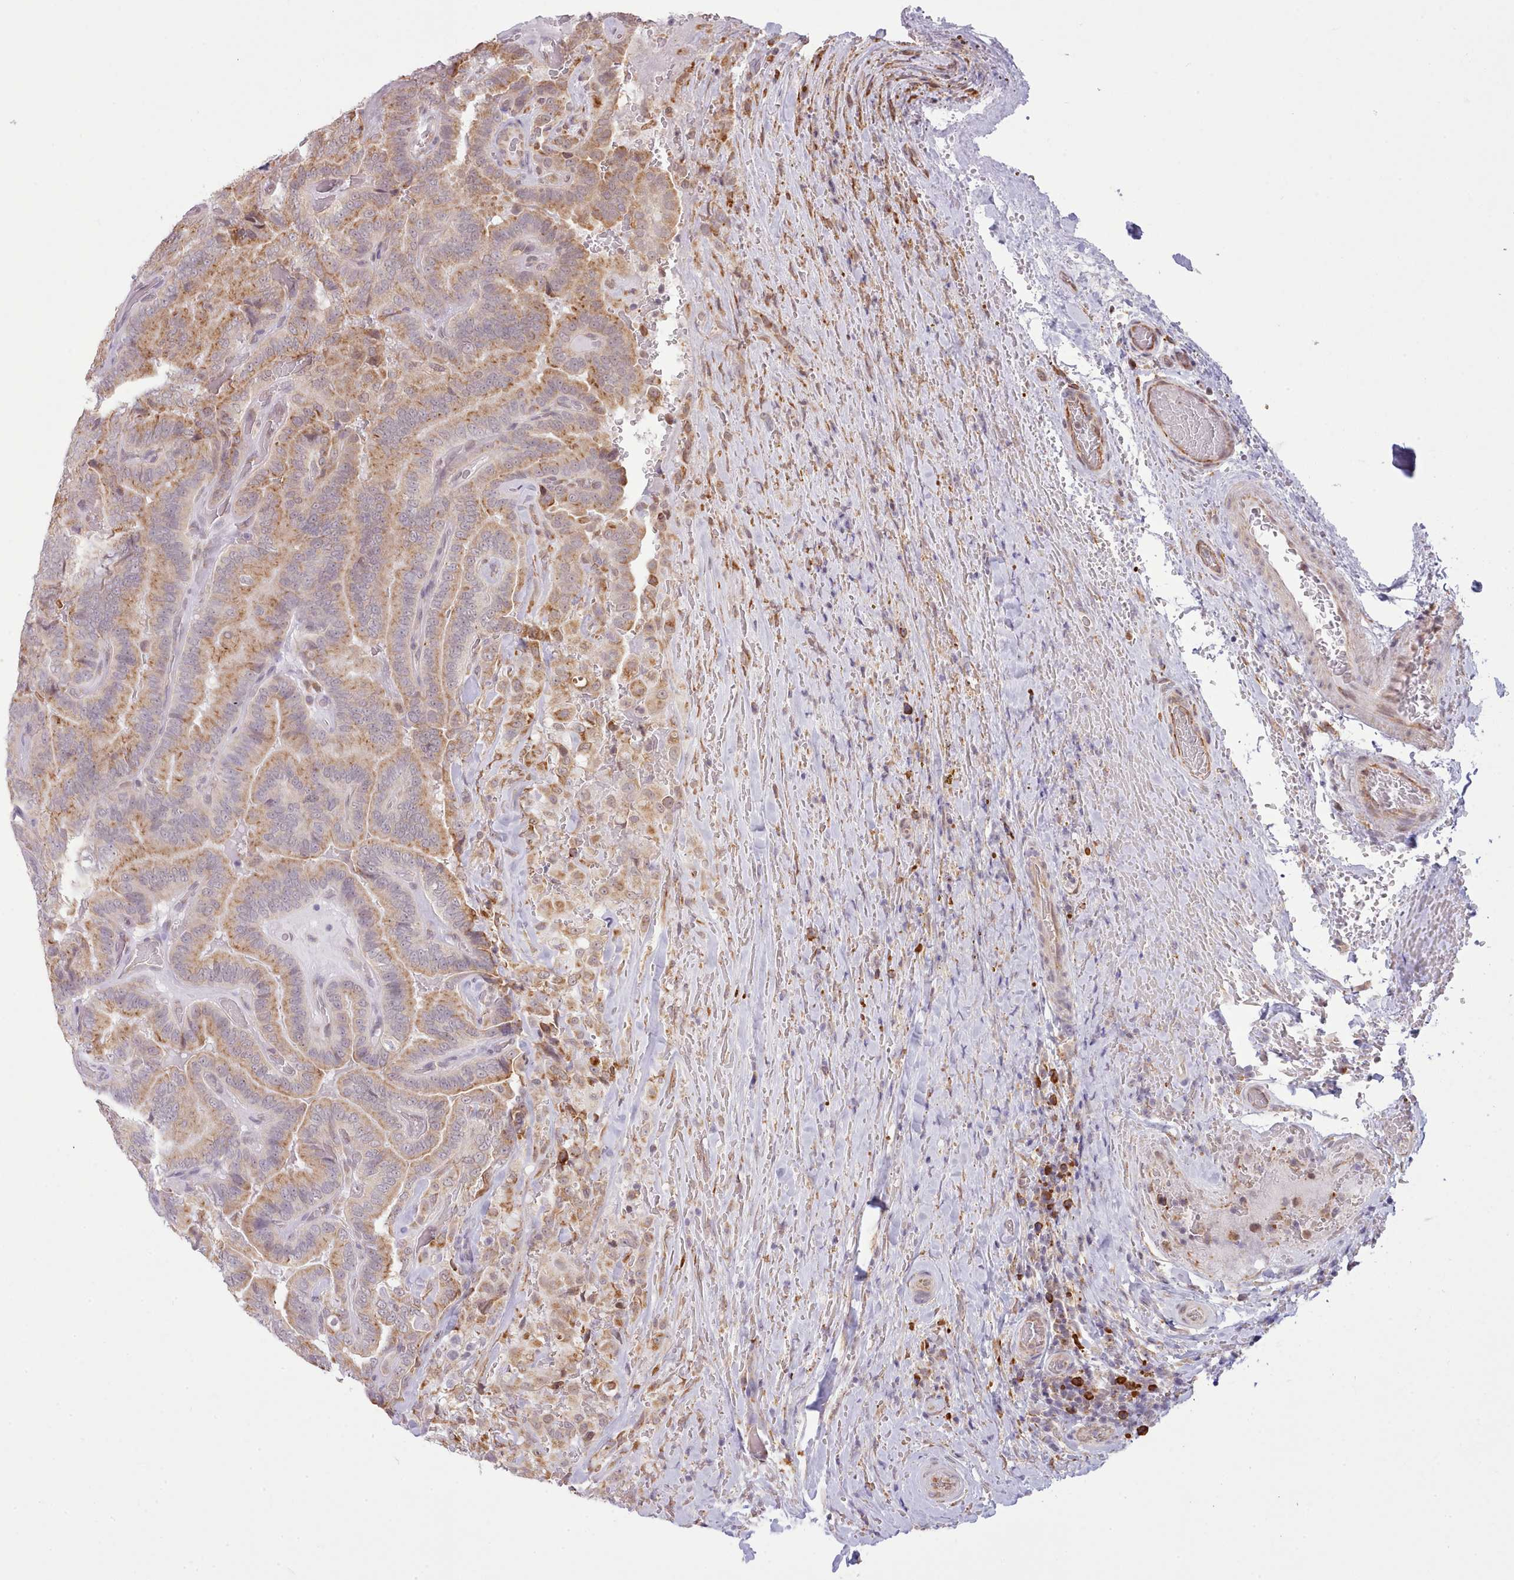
{"staining": {"intensity": "moderate", "quantity": "25%-75%", "location": "cytoplasmic/membranous"}, "tissue": "thyroid cancer", "cell_type": "Tumor cells", "image_type": "cancer", "snomed": [{"axis": "morphology", "description": "Papillary adenocarcinoma, NOS"}, {"axis": "topography", "description": "Thyroid gland"}], "caption": "Thyroid cancer stained with a brown dye demonstrates moderate cytoplasmic/membranous positive expression in approximately 25%-75% of tumor cells.", "gene": "SEC61B", "patient": {"sex": "male", "age": 61}}